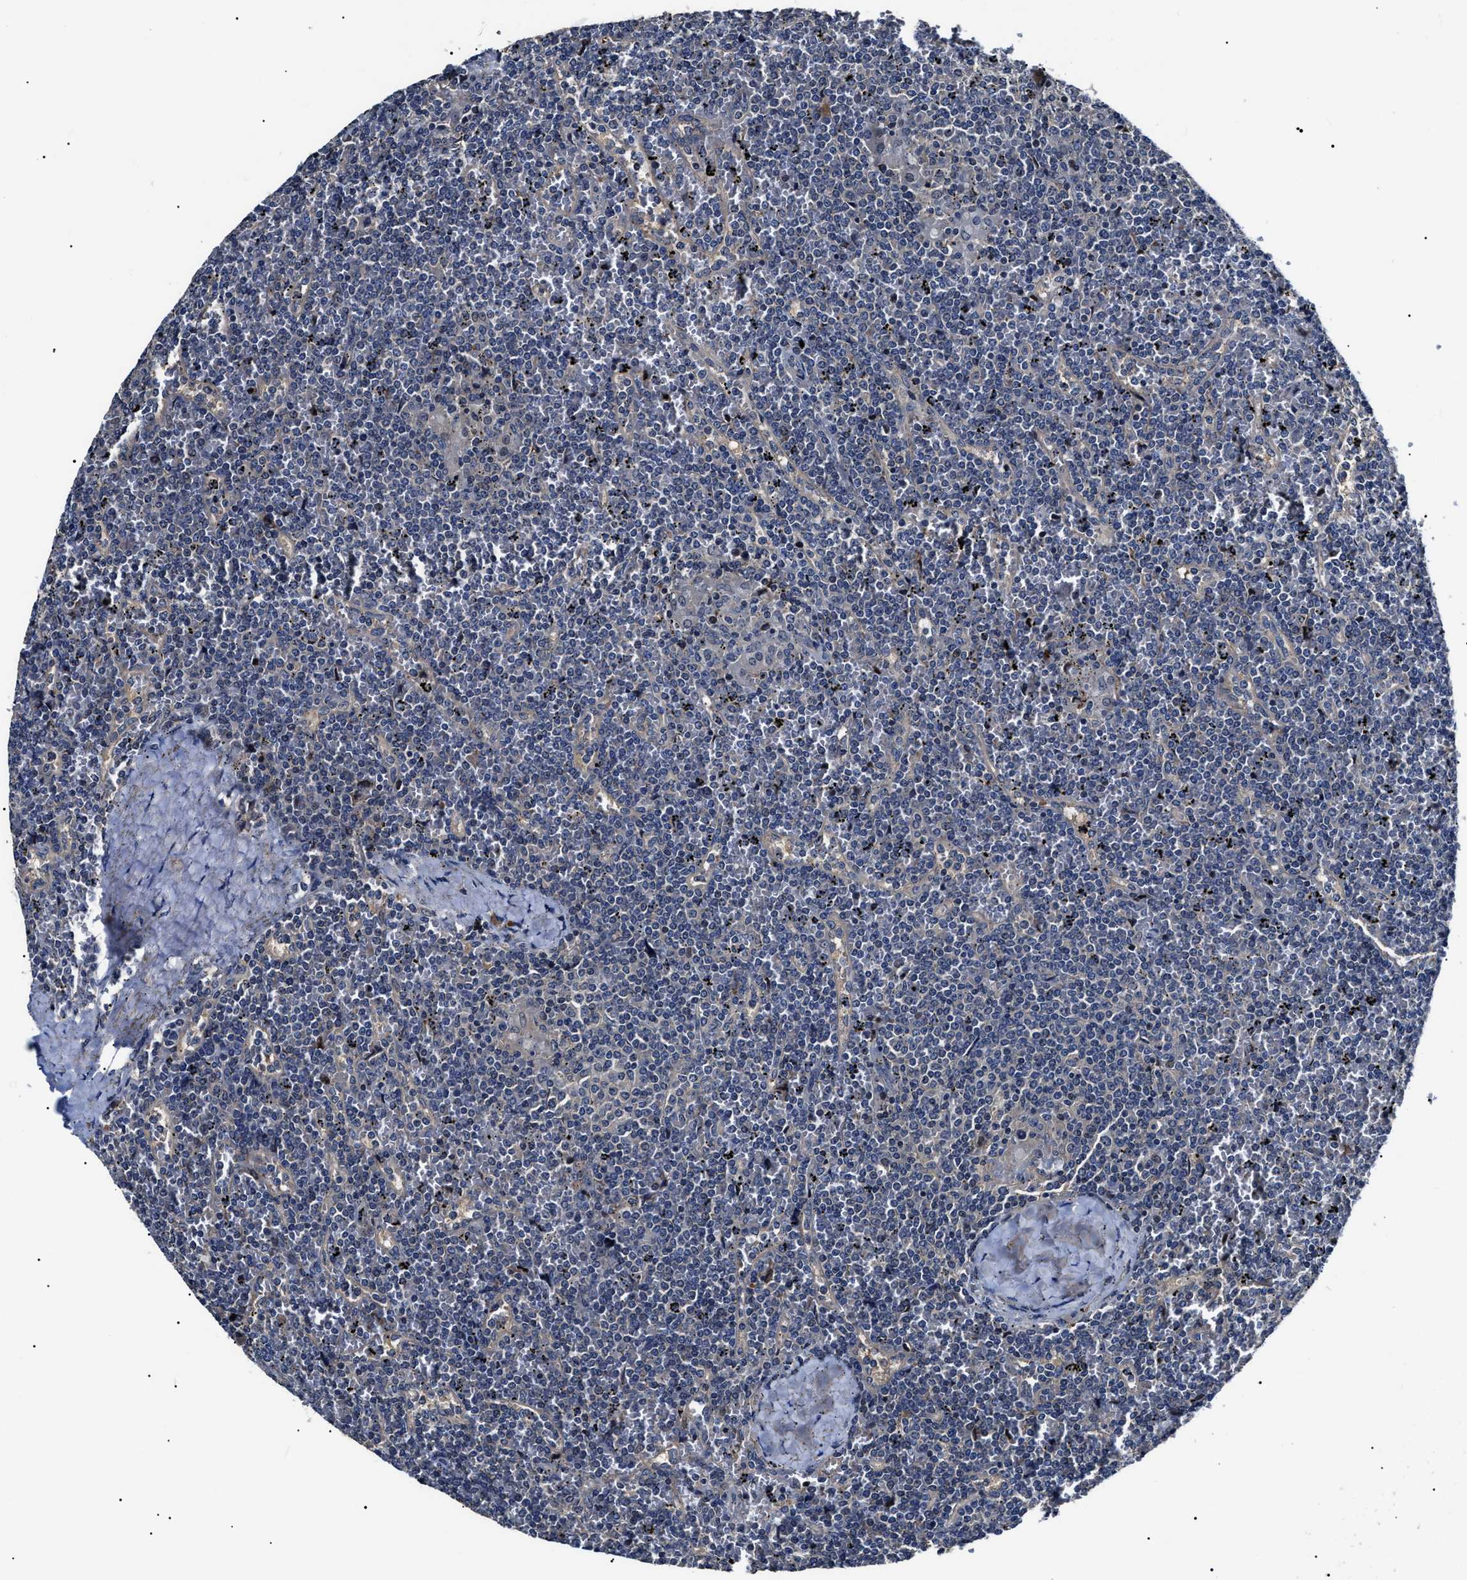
{"staining": {"intensity": "negative", "quantity": "none", "location": "none"}, "tissue": "lymphoma", "cell_type": "Tumor cells", "image_type": "cancer", "snomed": [{"axis": "morphology", "description": "Malignant lymphoma, non-Hodgkin's type, Low grade"}, {"axis": "topography", "description": "Spleen"}], "caption": "An immunohistochemistry photomicrograph of malignant lymphoma, non-Hodgkin's type (low-grade) is shown. There is no staining in tumor cells of malignant lymphoma, non-Hodgkin's type (low-grade).", "gene": "IFT81", "patient": {"sex": "female", "age": 19}}